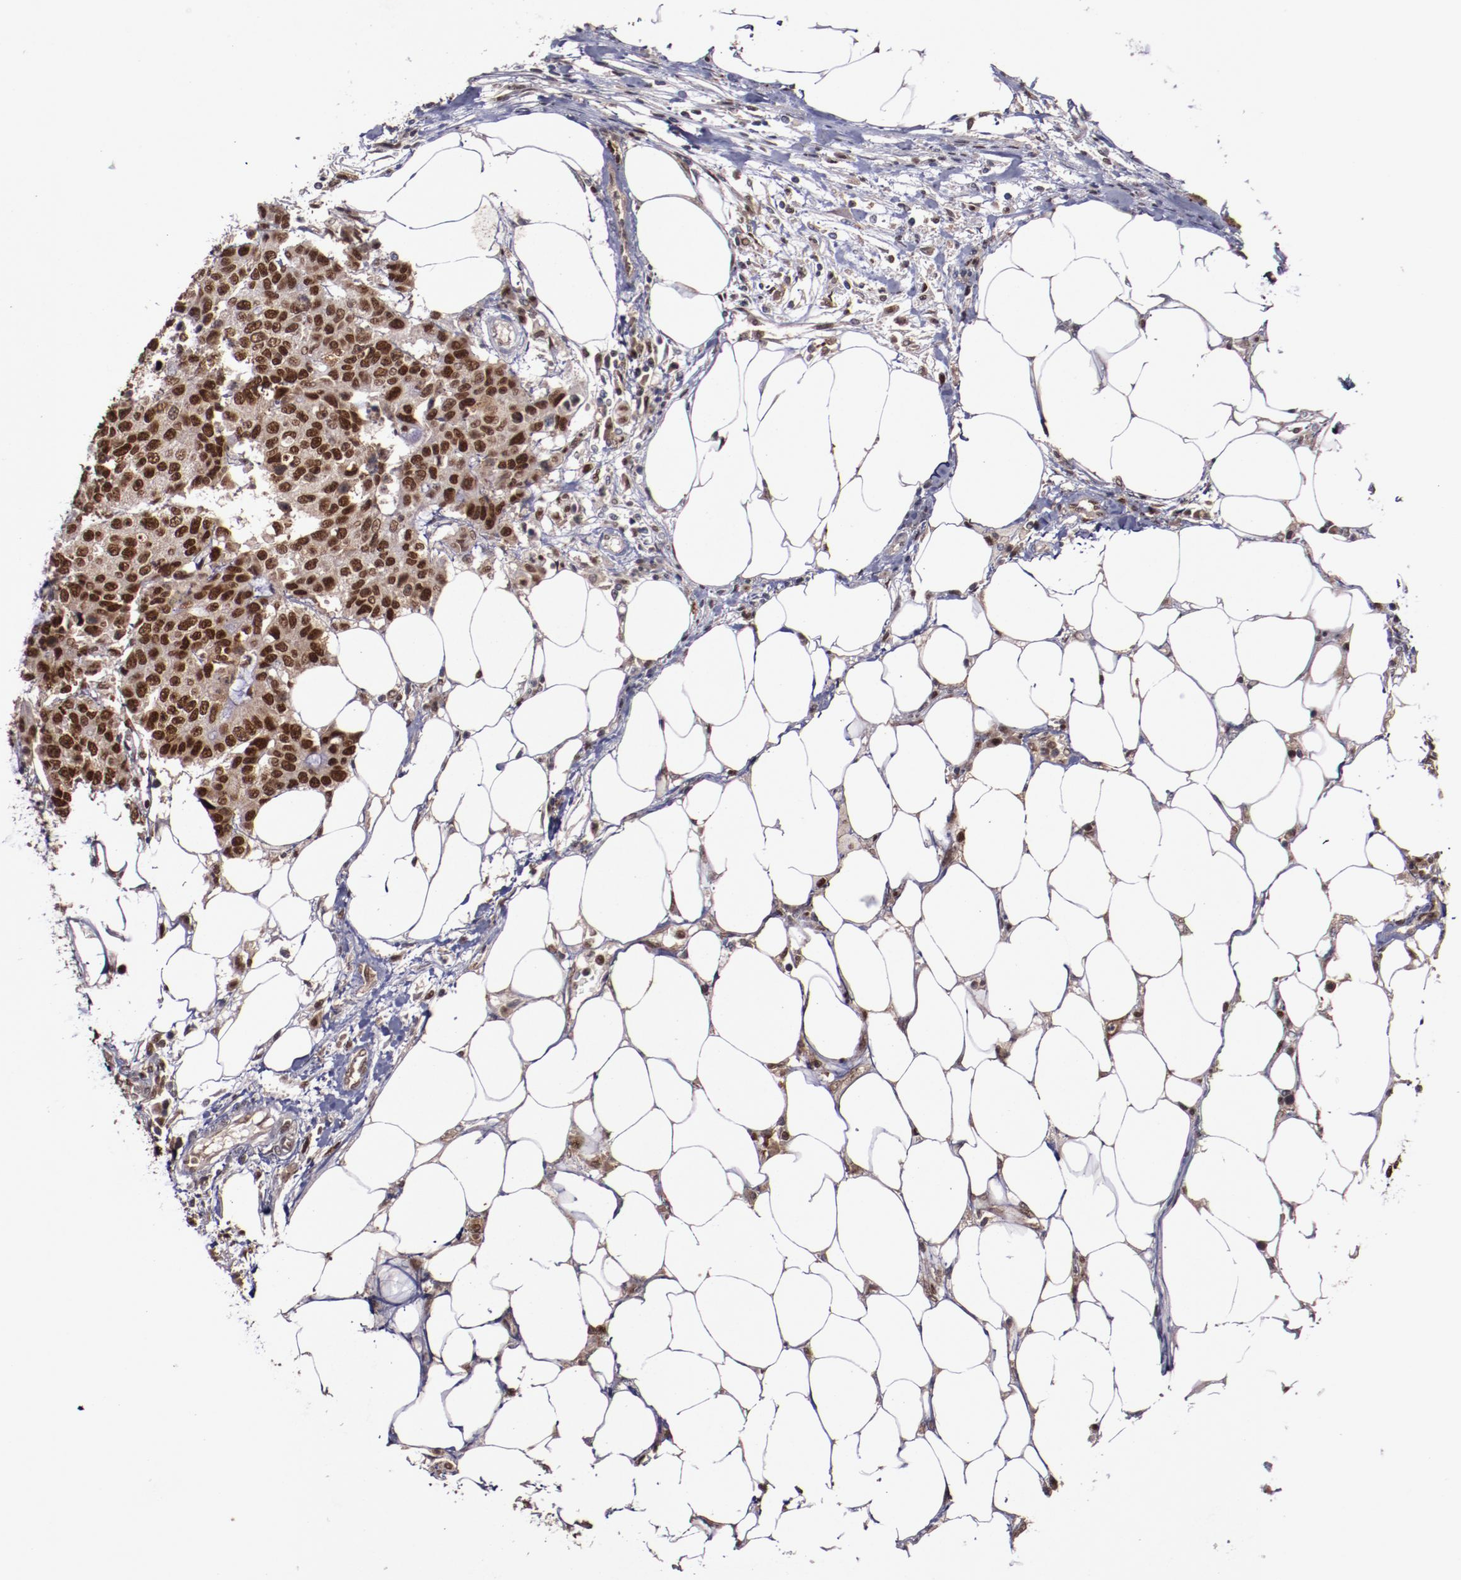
{"staining": {"intensity": "strong", "quantity": ">75%", "location": "nuclear"}, "tissue": "colorectal cancer", "cell_type": "Tumor cells", "image_type": "cancer", "snomed": [{"axis": "morphology", "description": "Adenocarcinoma, NOS"}, {"axis": "topography", "description": "Colon"}], "caption": "Human colorectal cancer stained with a protein marker displays strong staining in tumor cells.", "gene": "CHEK2", "patient": {"sex": "female", "age": 86}}